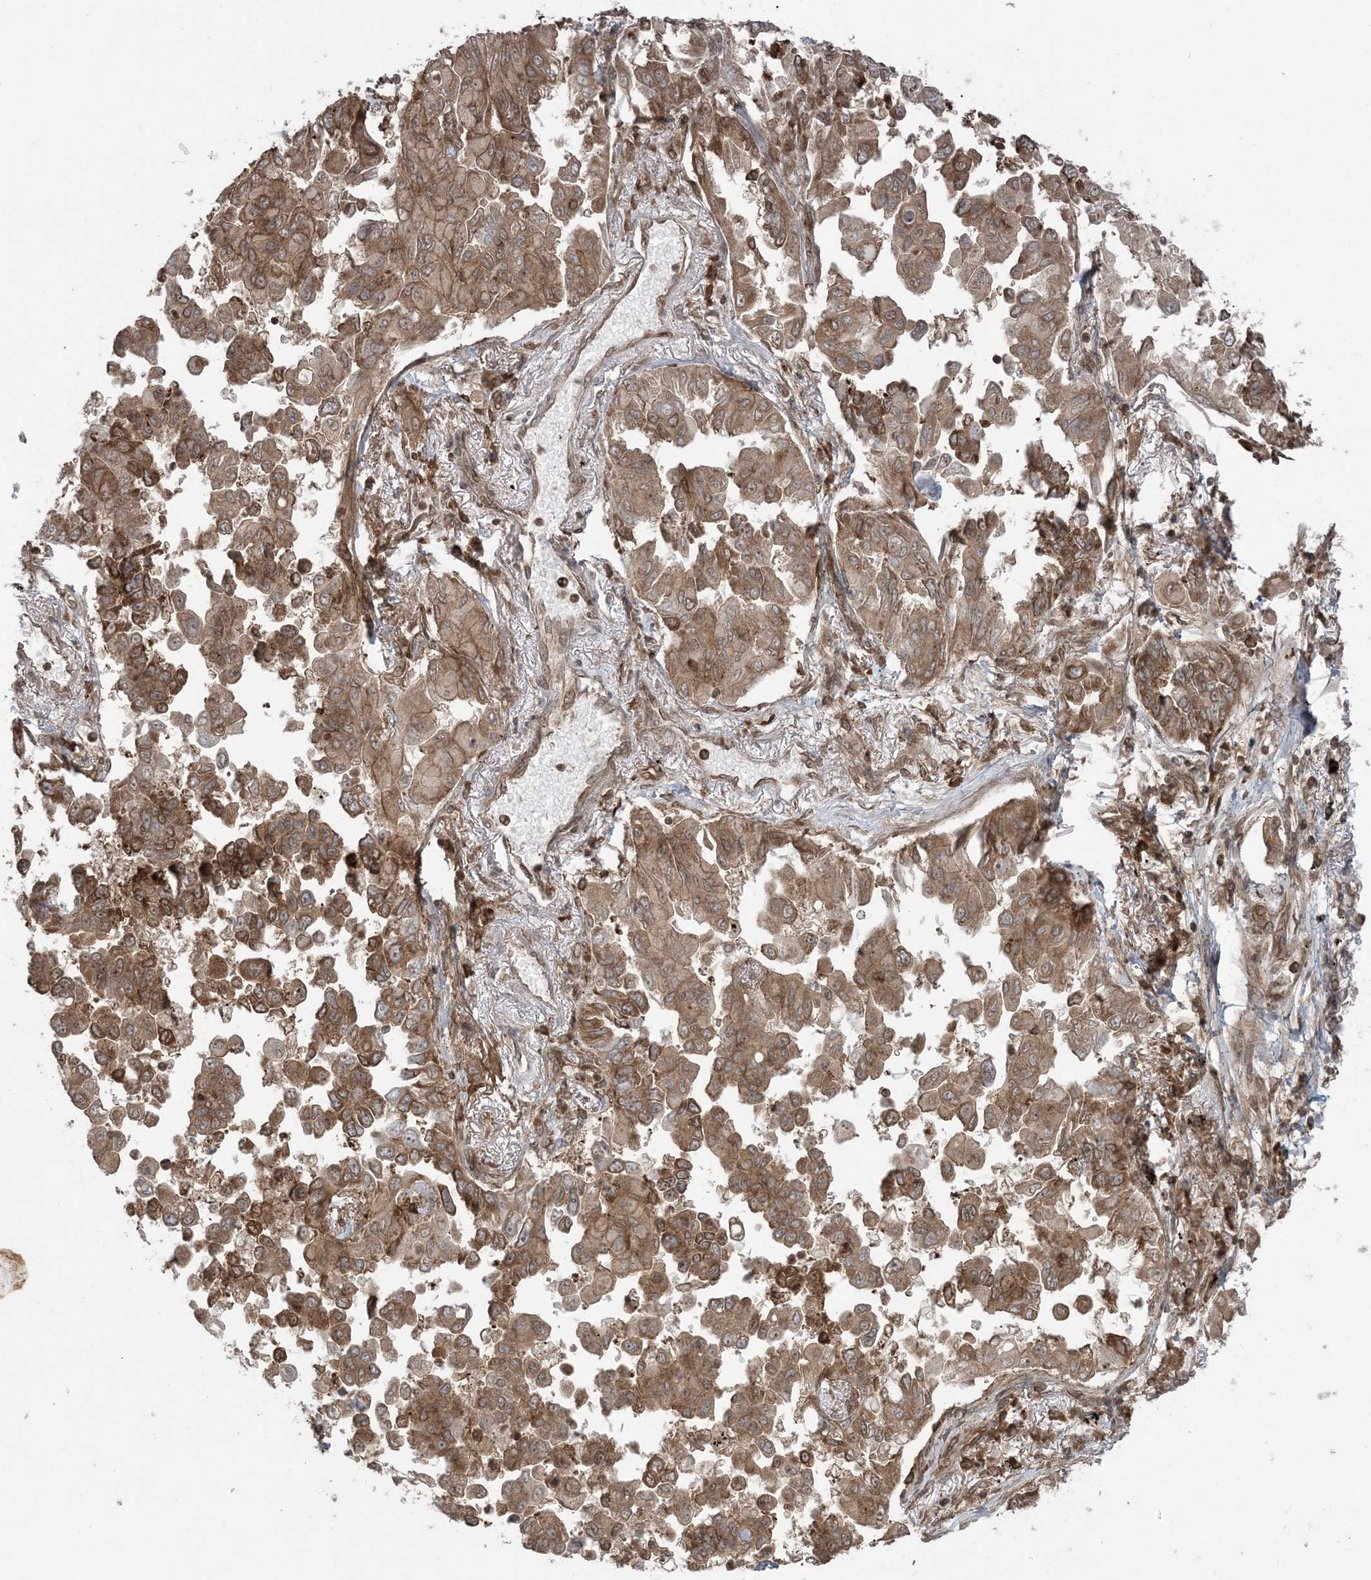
{"staining": {"intensity": "moderate", "quantity": ">75%", "location": "cytoplasmic/membranous"}, "tissue": "lung cancer", "cell_type": "Tumor cells", "image_type": "cancer", "snomed": [{"axis": "morphology", "description": "Adenocarcinoma, NOS"}, {"axis": "topography", "description": "Lung"}], "caption": "A medium amount of moderate cytoplasmic/membranous positivity is identified in about >75% of tumor cells in lung cancer (adenocarcinoma) tissue. (Brightfield microscopy of DAB IHC at high magnification).", "gene": "DDX19B", "patient": {"sex": "female", "age": 67}}